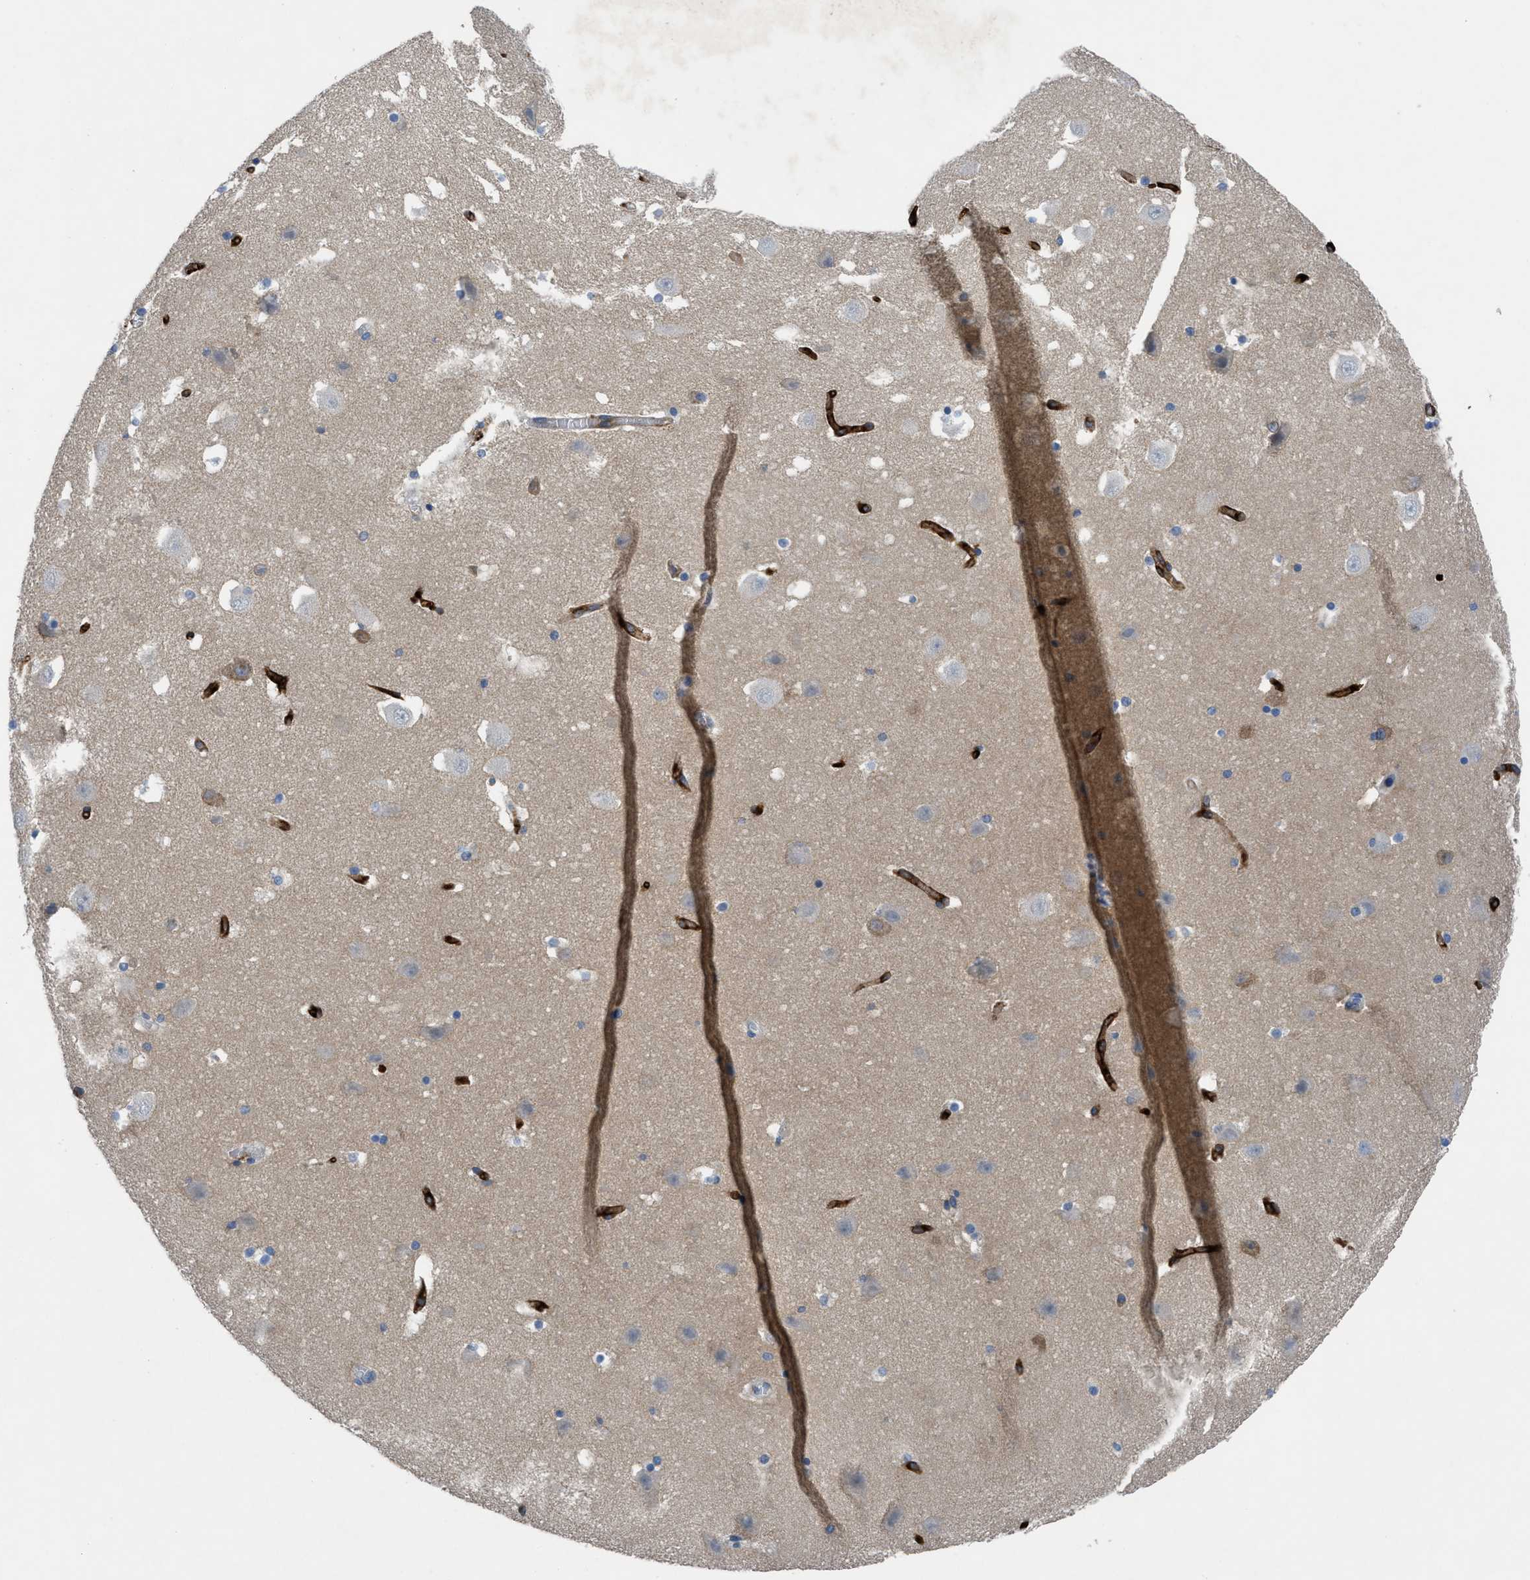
{"staining": {"intensity": "negative", "quantity": "none", "location": "none"}, "tissue": "hippocampus", "cell_type": "Glial cells", "image_type": "normal", "snomed": [{"axis": "morphology", "description": "Normal tissue, NOS"}, {"axis": "topography", "description": "Hippocampus"}], "caption": "IHC image of normal human hippocampus stained for a protein (brown), which displays no positivity in glial cells.", "gene": "PGR", "patient": {"sex": "male", "age": 45}}